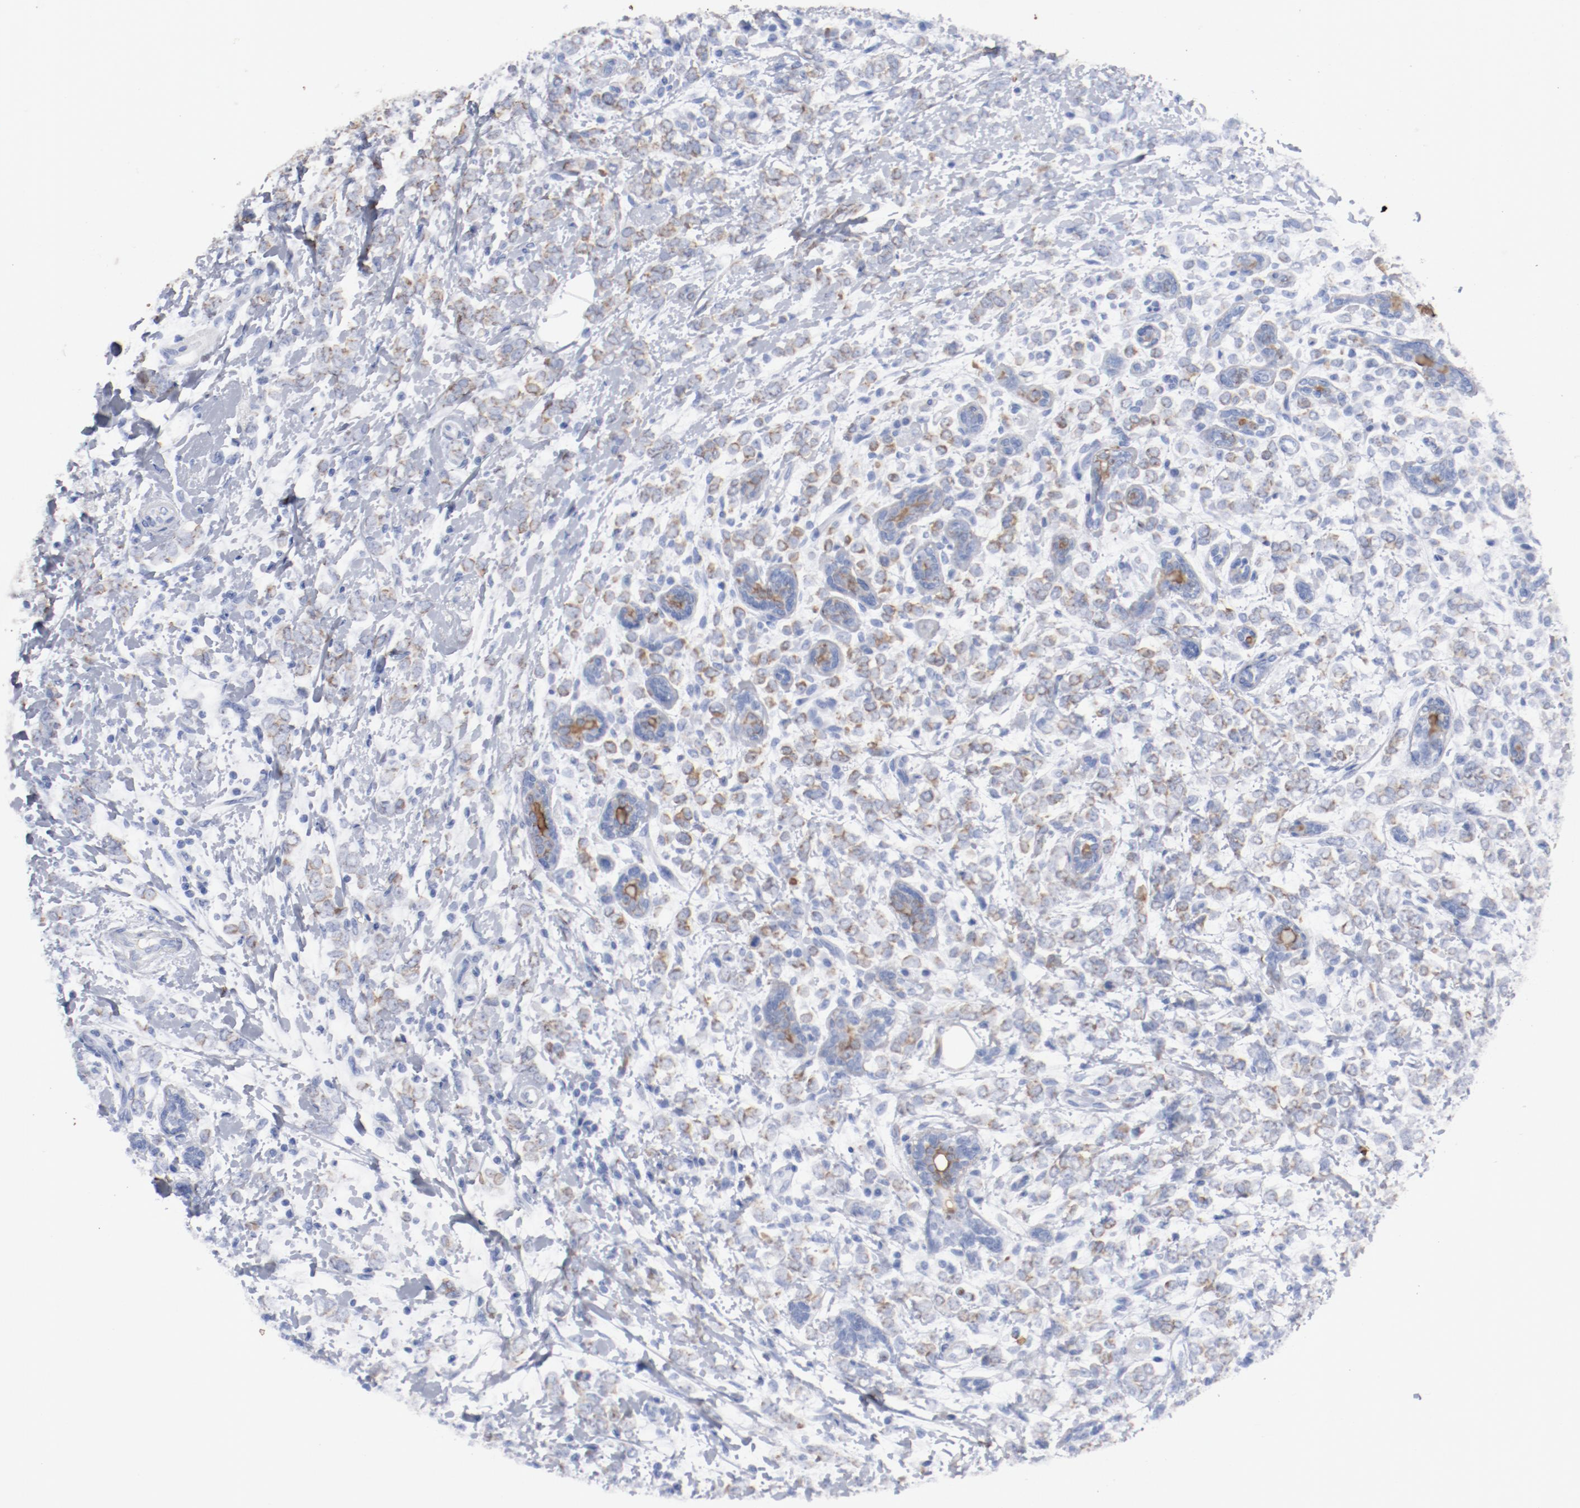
{"staining": {"intensity": "moderate", "quantity": ">75%", "location": "cytoplasmic/membranous"}, "tissue": "breast cancer", "cell_type": "Tumor cells", "image_type": "cancer", "snomed": [{"axis": "morphology", "description": "Normal tissue, NOS"}, {"axis": "morphology", "description": "Lobular carcinoma"}, {"axis": "topography", "description": "Breast"}], "caption": "Approximately >75% of tumor cells in human breast lobular carcinoma demonstrate moderate cytoplasmic/membranous protein expression as visualized by brown immunohistochemical staining.", "gene": "TSPAN6", "patient": {"sex": "female", "age": 47}}